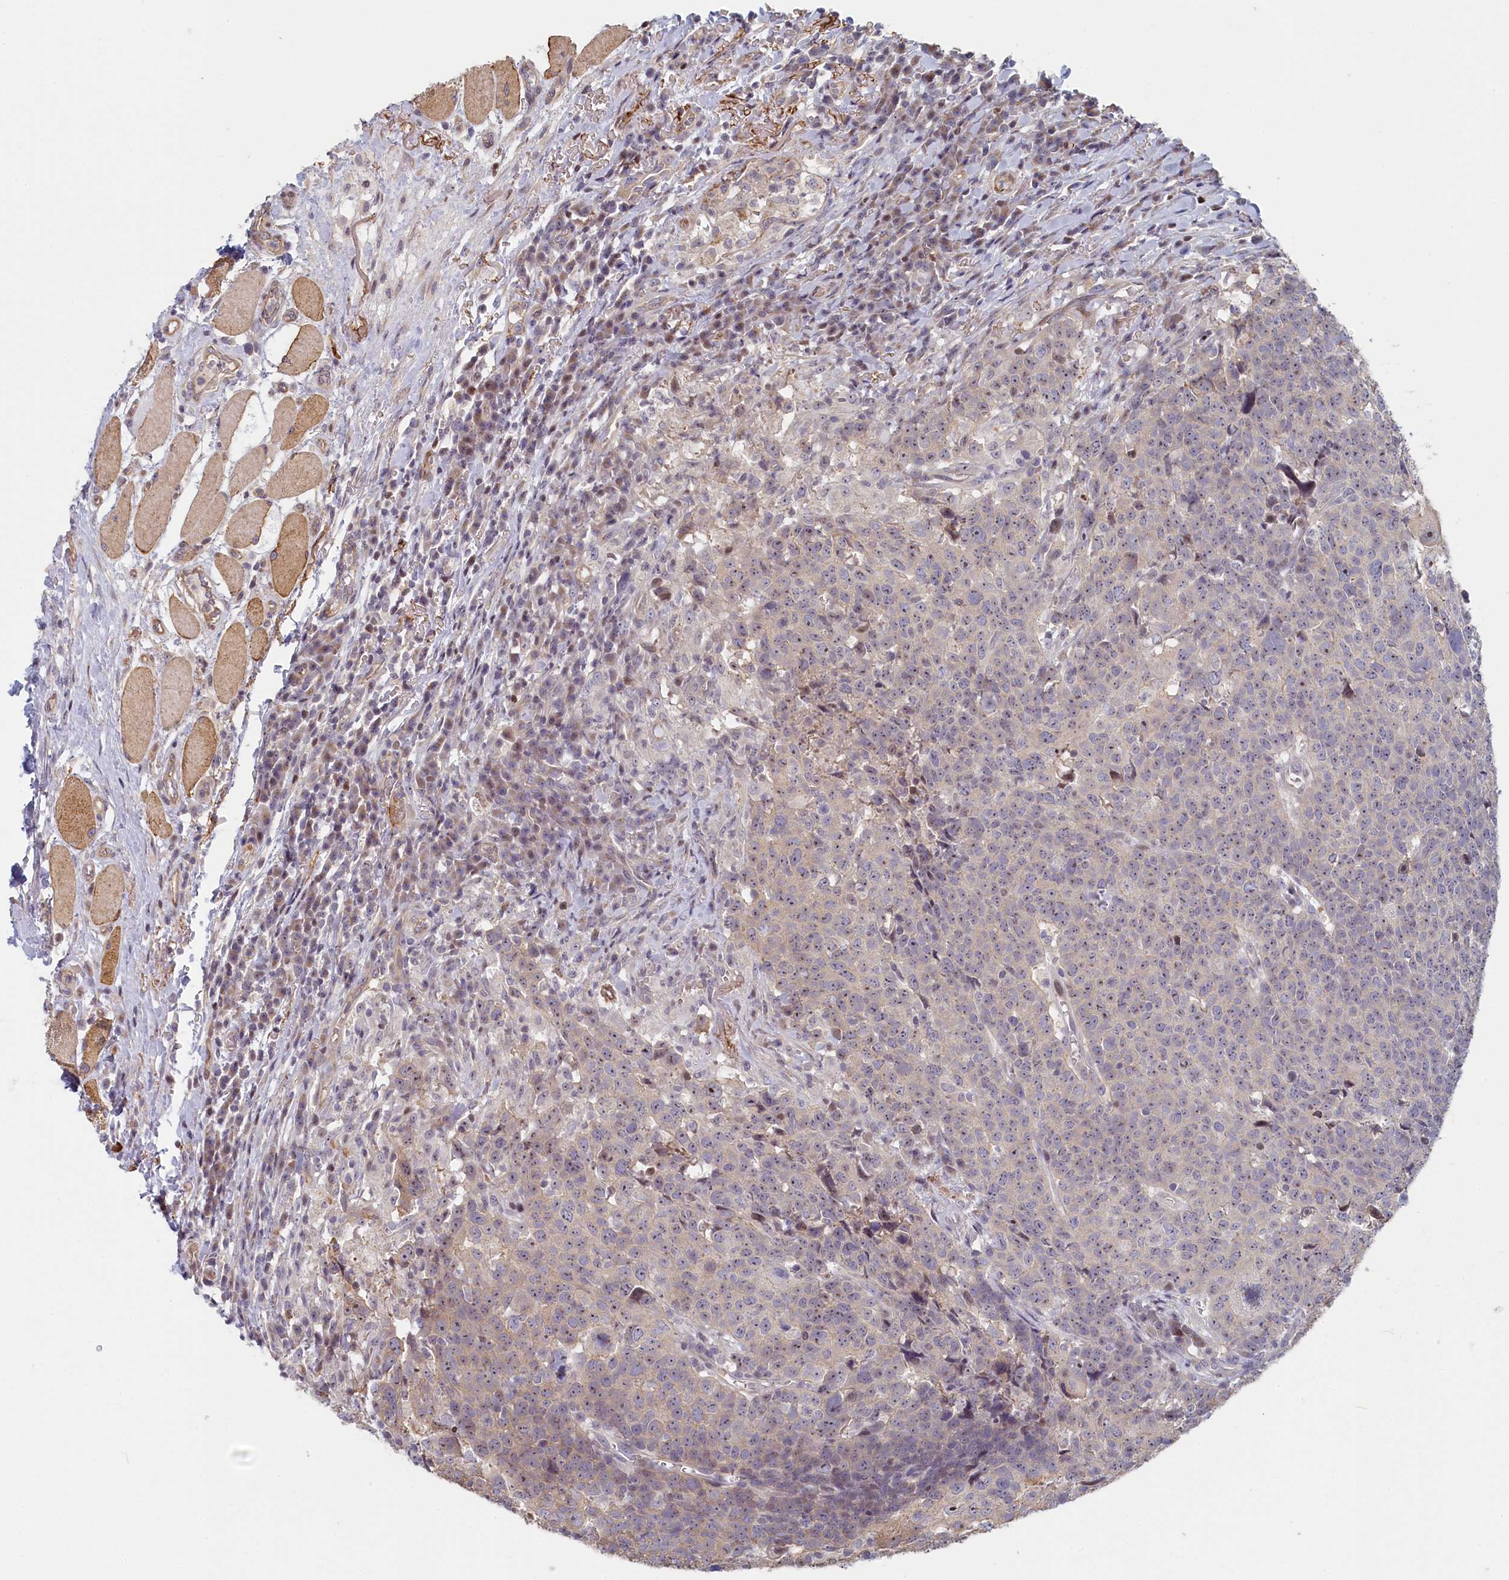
{"staining": {"intensity": "weak", "quantity": "25%-75%", "location": "nuclear"}, "tissue": "head and neck cancer", "cell_type": "Tumor cells", "image_type": "cancer", "snomed": [{"axis": "morphology", "description": "Squamous cell carcinoma, NOS"}, {"axis": "topography", "description": "Head-Neck"}], "caption": "Immunohistochemical staining of human head and neck squamous cell carcinoma exhibits weak nuclear protein expression in approximately 25%-75% of tumor cells. (DAB = brown stain, brightfield microscopy at high magnification).", "gene": "INTS4", "patient": {"sex": "male", "age": 66}}